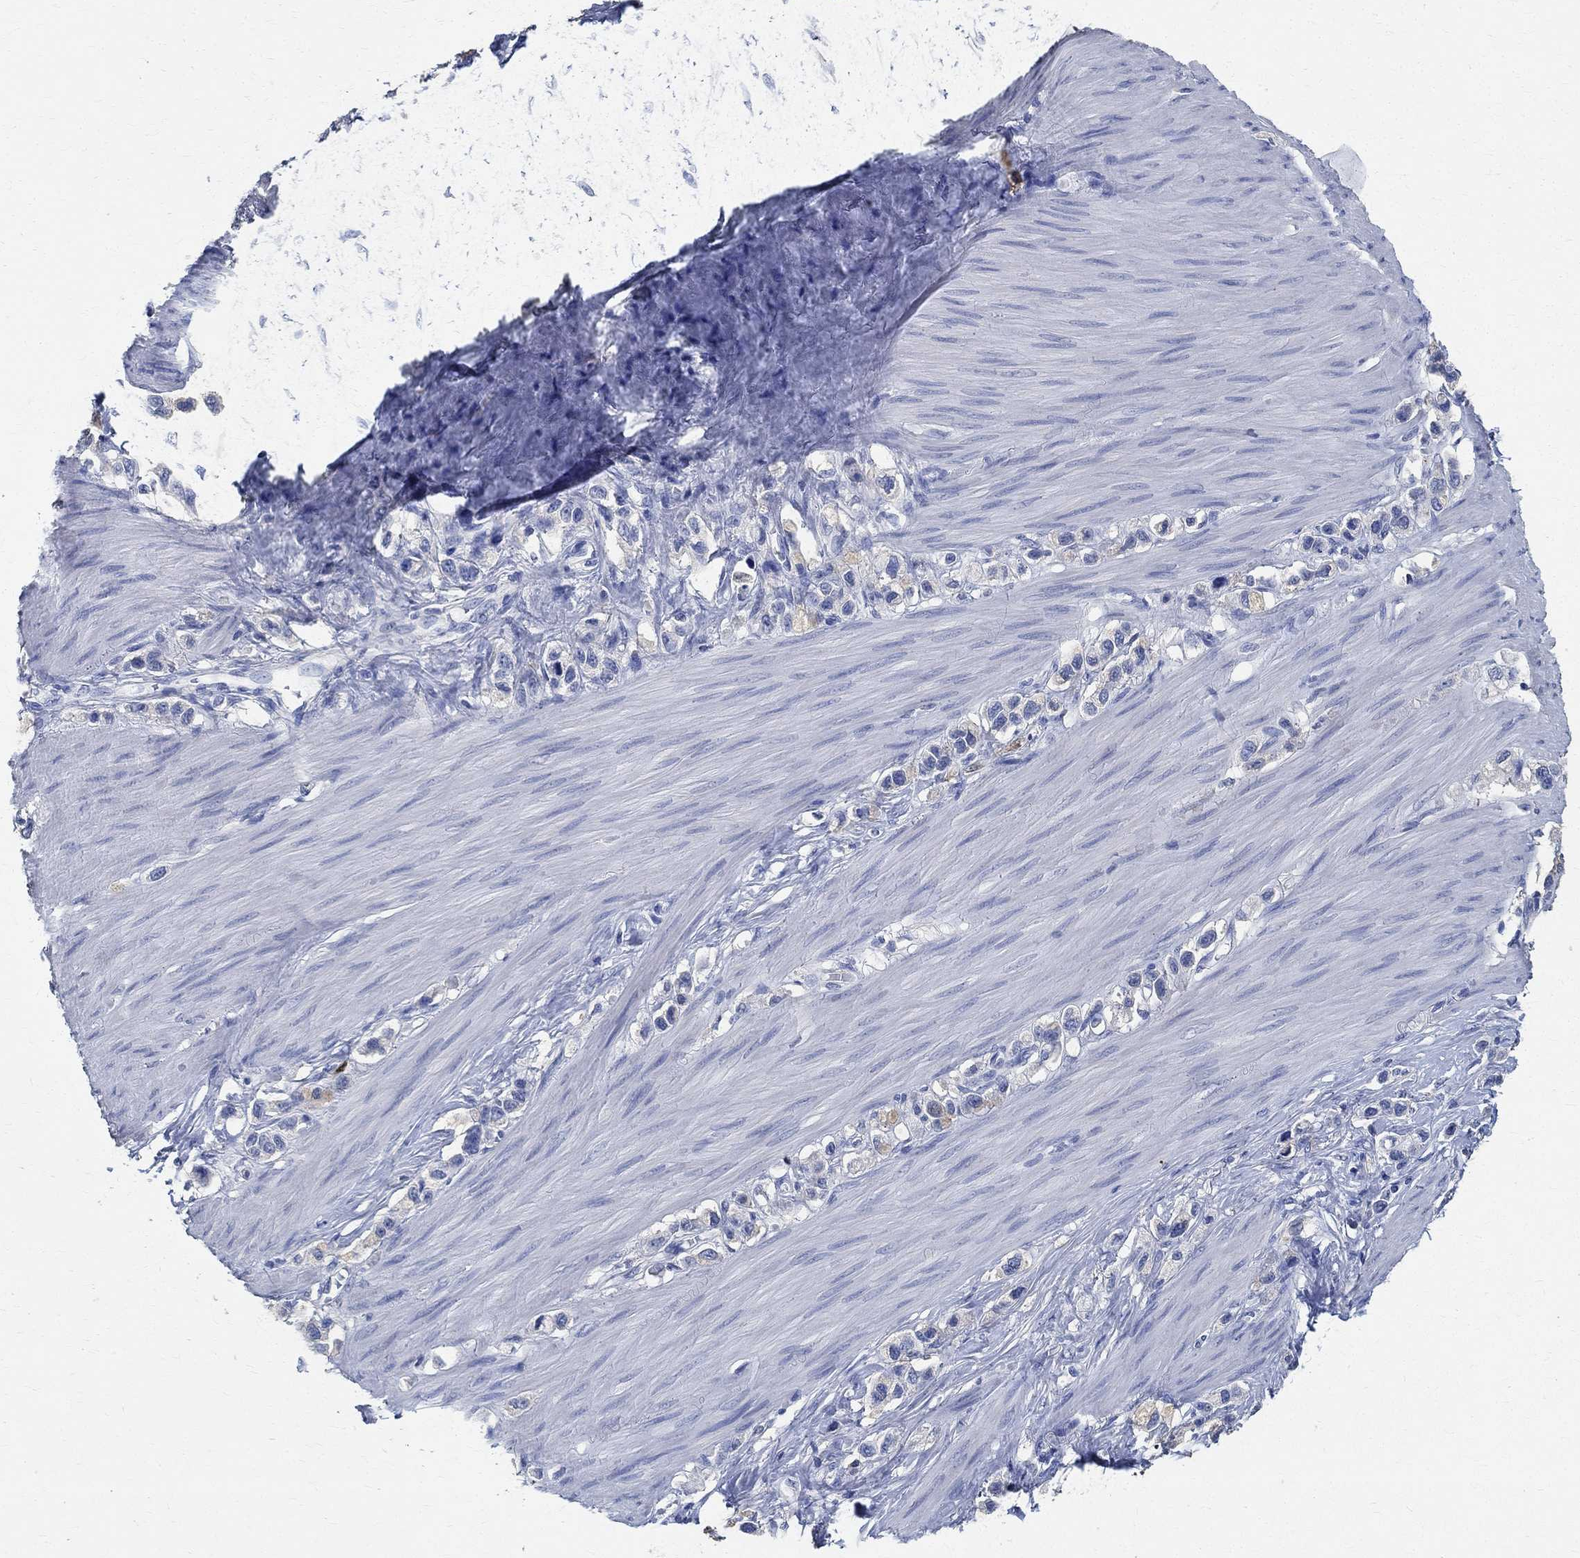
{"staining": {"intensity": "weak", "quantity": "<25%", "location": "cytoplasmic/membranous"}, "tissue": "stomach cancer", "cell_type": "Tumor cells", "image_type": "cancer", "snomed": [{"axis": "morphology", "description": "Normal tissue, NOS"}, {"axis": "morphology", "description": "Adenocarcinoma, NOS"}, {"axis": "morphology", "description": "Adenocarcinoma, High grade"}, {"axis": "topography", "description": "Stomach, upper"}, {"axis": "topography", "description": "Stomach"}], "caption": "Immunohistochemical staining of high-grade adenocarcinoma (stomach) exhibits no significant positivity in tumor cells.", "gene": "PRX", "patient": {"sex": "female", "age": 65}}